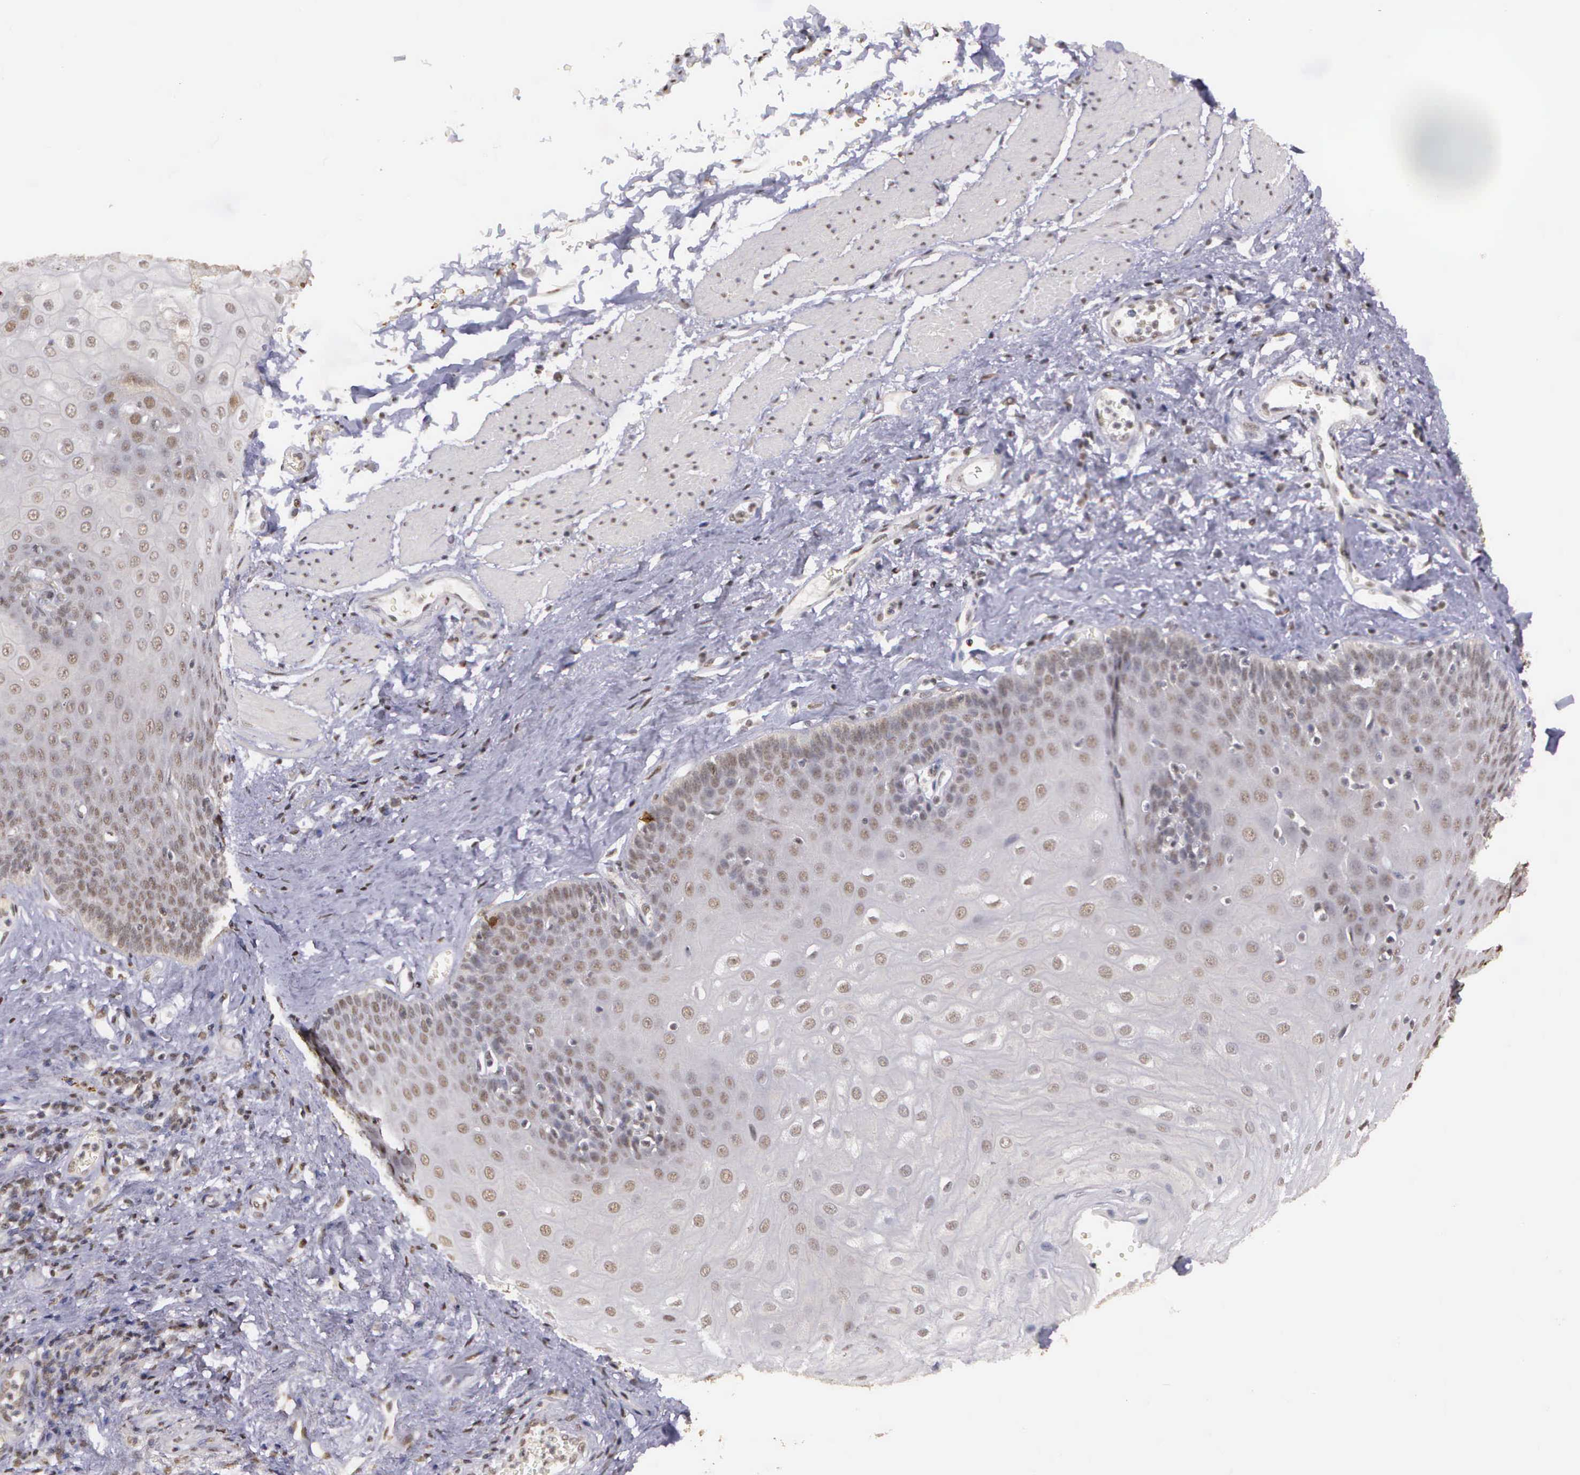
{"staining": {"intensity": "weak", "quantity": "25%-75%", "location": "nuclear"}, "tissue": "esophagus", "cell_type": "Squamous epithelial cells", "image_type": "normal", "snomed": [{"axis": "morphology", "description": "Normal tissue, NOS"}, {"axis": "topography", "description": "Esophagus"}], "caption": "Immunohistochemistry (DAB) staining of normal esophagus exhibits weak nuclear protein positivity in about 25%-75% of squamous epithelial cells.", "gene": "ARMCX5", "patient": {"sex": "male", "age": 65}}